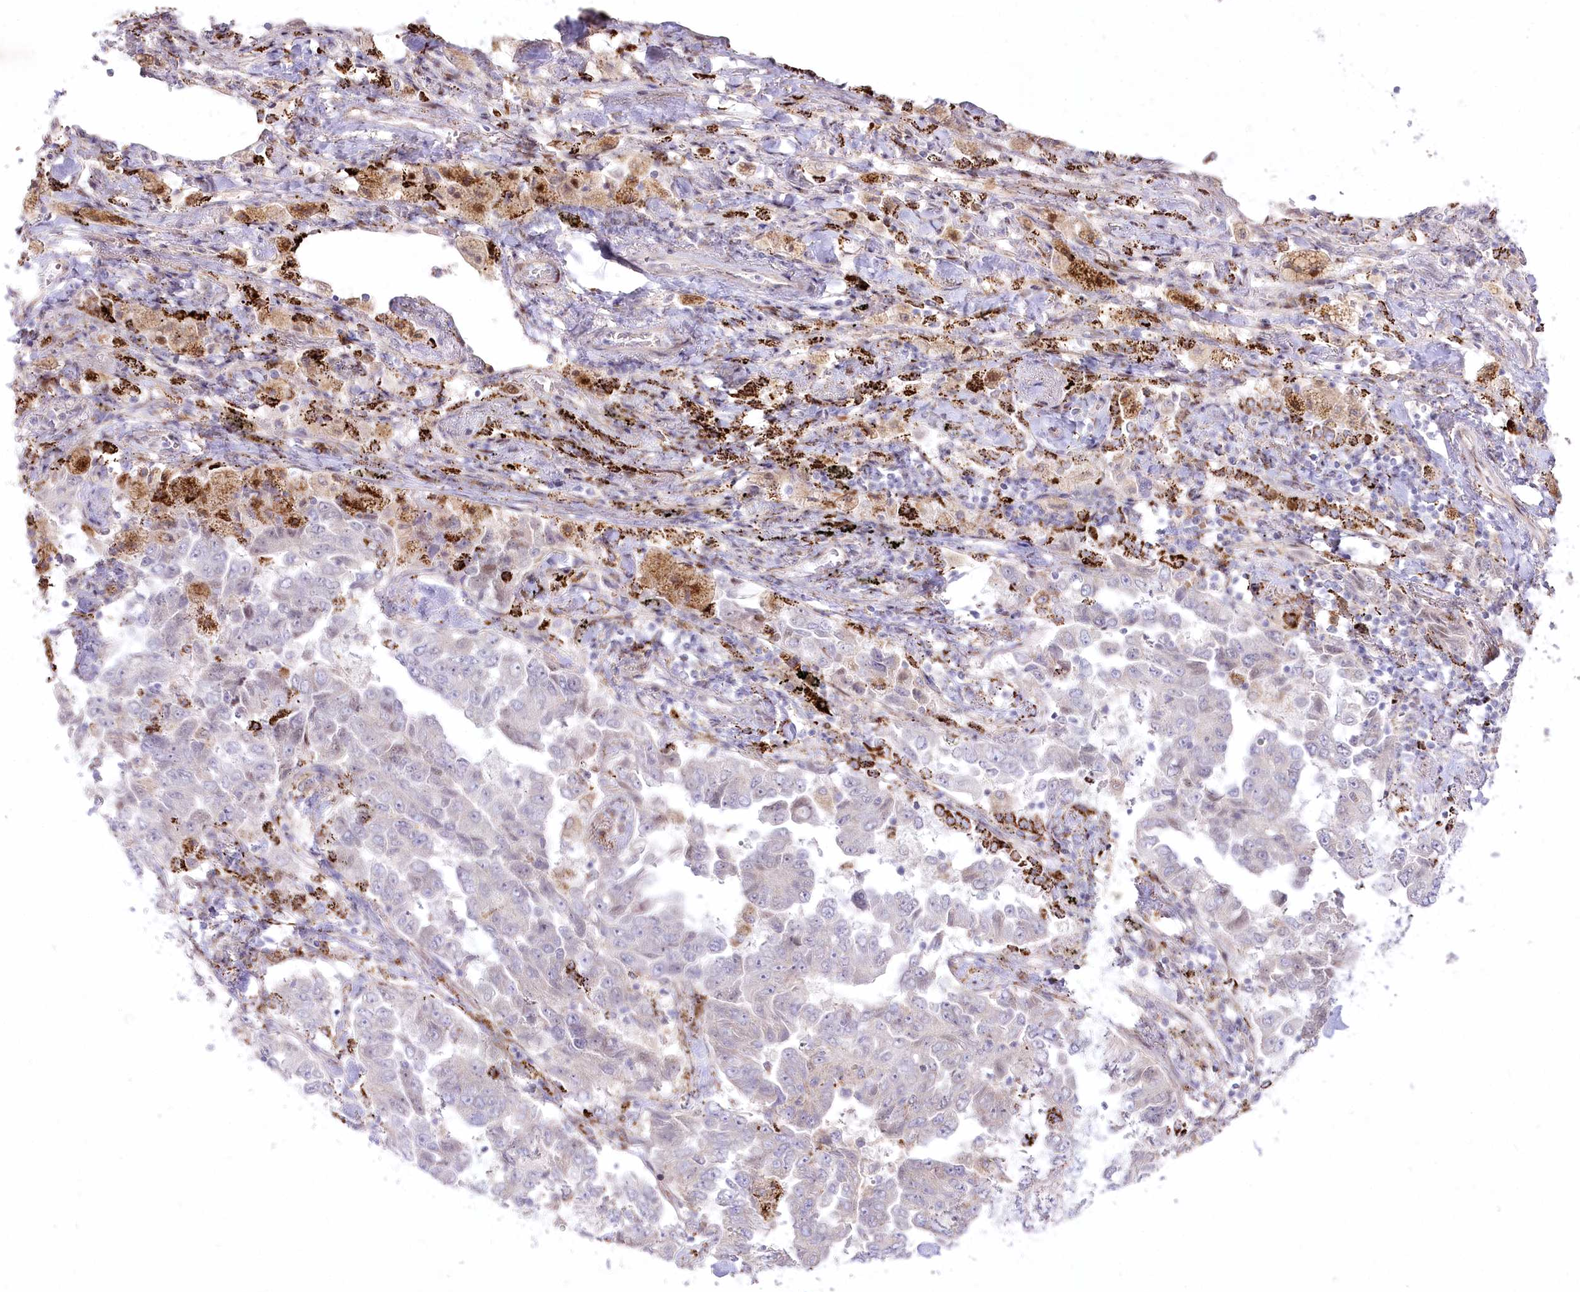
{"staining": {"intensity": "negative", "quantity": "none", "location": "none"}, "tissue": "lung cancer", "cell_type": "Tumor cells", "image_type": "cancer", "snomed": [{"axis": "morphology", "description": "Adenocarcinoma, NOS"}, {"axis": "topography", "description": "Lung"}], "caption": "An immunohistochemistry image of lung cancer is shown. There is no staining in tumor cells of lung cancer. (Brightfield microscopy of DAB immunohistochemistry at high magnification).", "gene": "CEP164", "patient": {"sex": "female", "age": 51}}